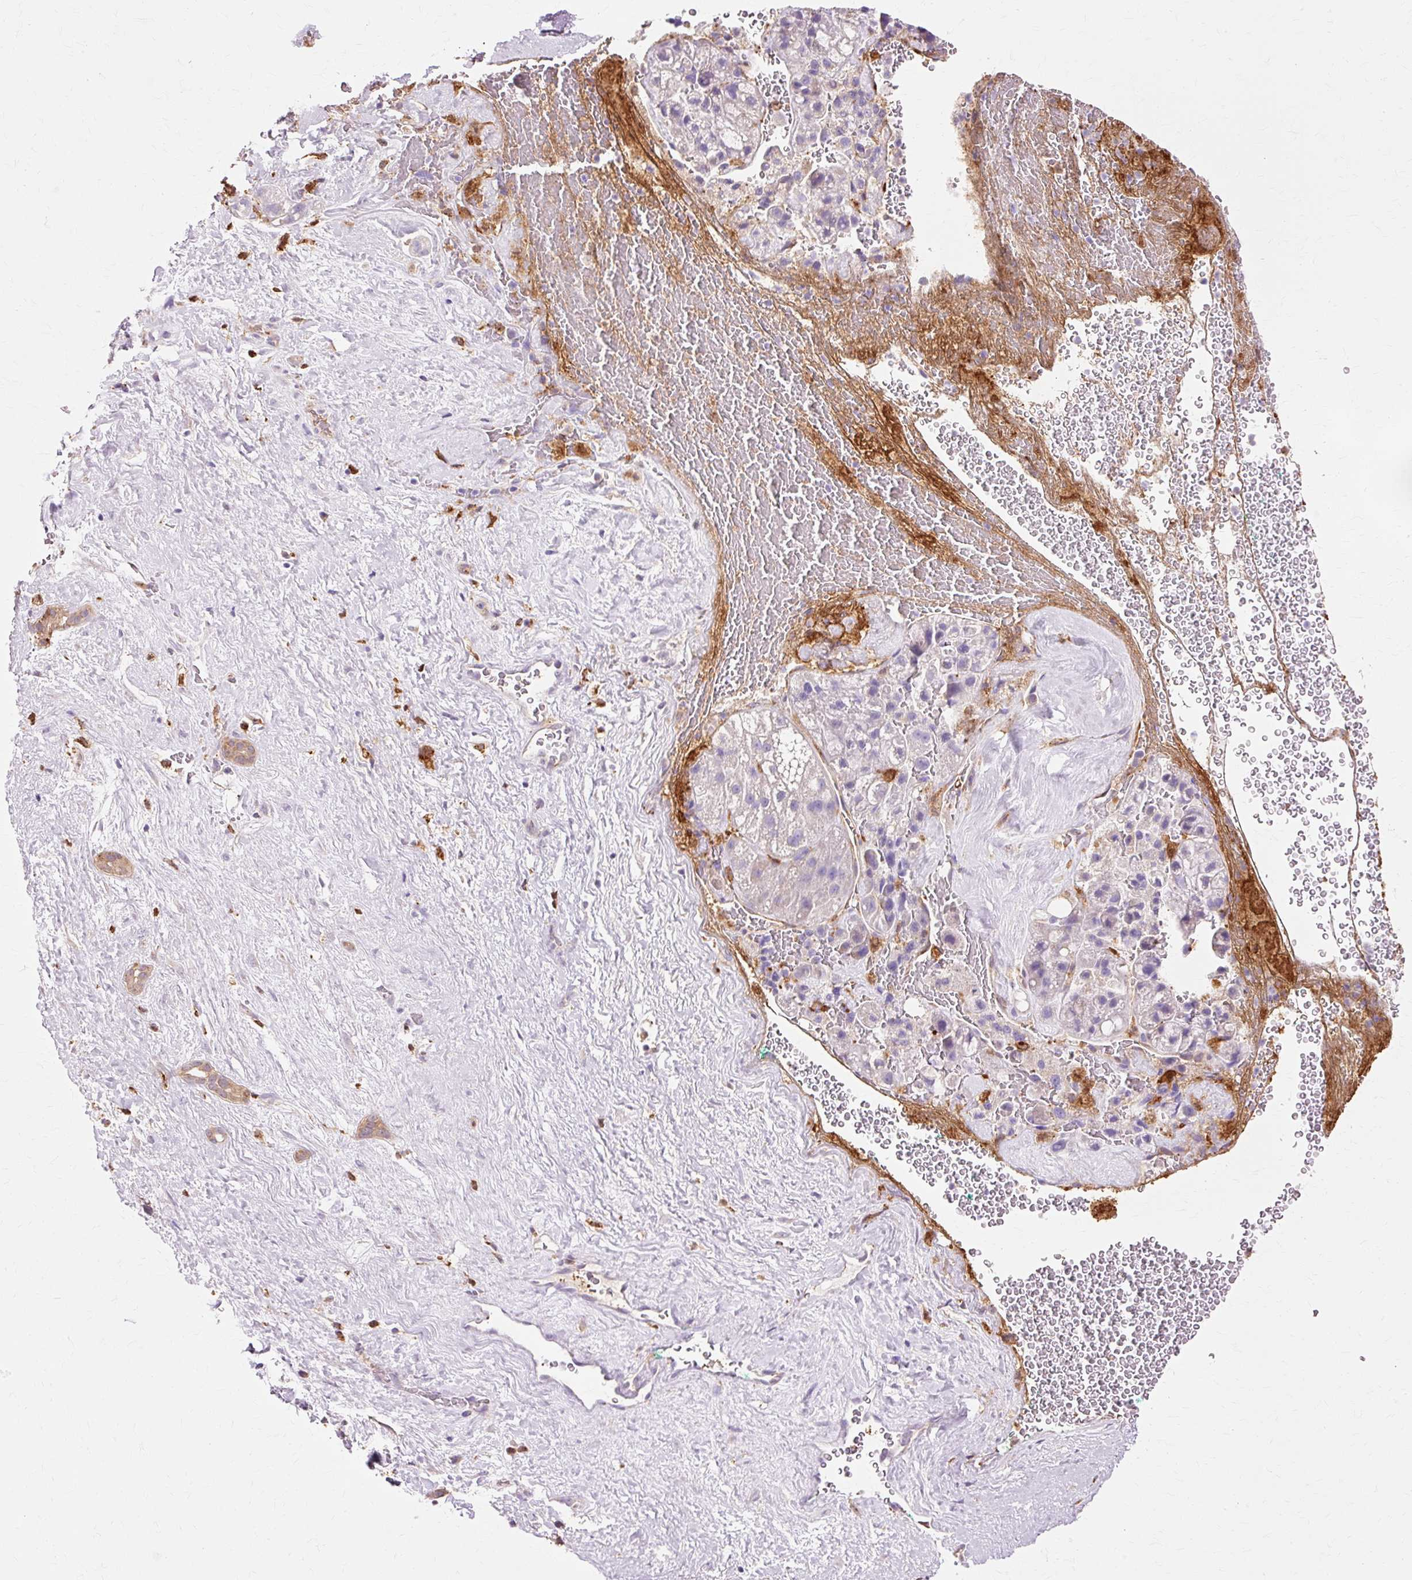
{"staining": {"intensity": "negative", "quantity": "none", "location": "none"}, "tissue": "liver cancer", "cell_type": "Tumor cells", "image_type": "cancer", "snomed": [{"axis": "morphology", "description": "Normal tissue, NOS"}, {"axis": "morphology", "description": "Carcinoma, Hepatocellular, NOS"}, {"axis": "topography", "description": "Liver"}], "caption": "Tumor cells show no significant staining in hepatocellular carcinoma (liver).", "gene": "GPX1", "patient": {"sex": "male", "age": 57}}